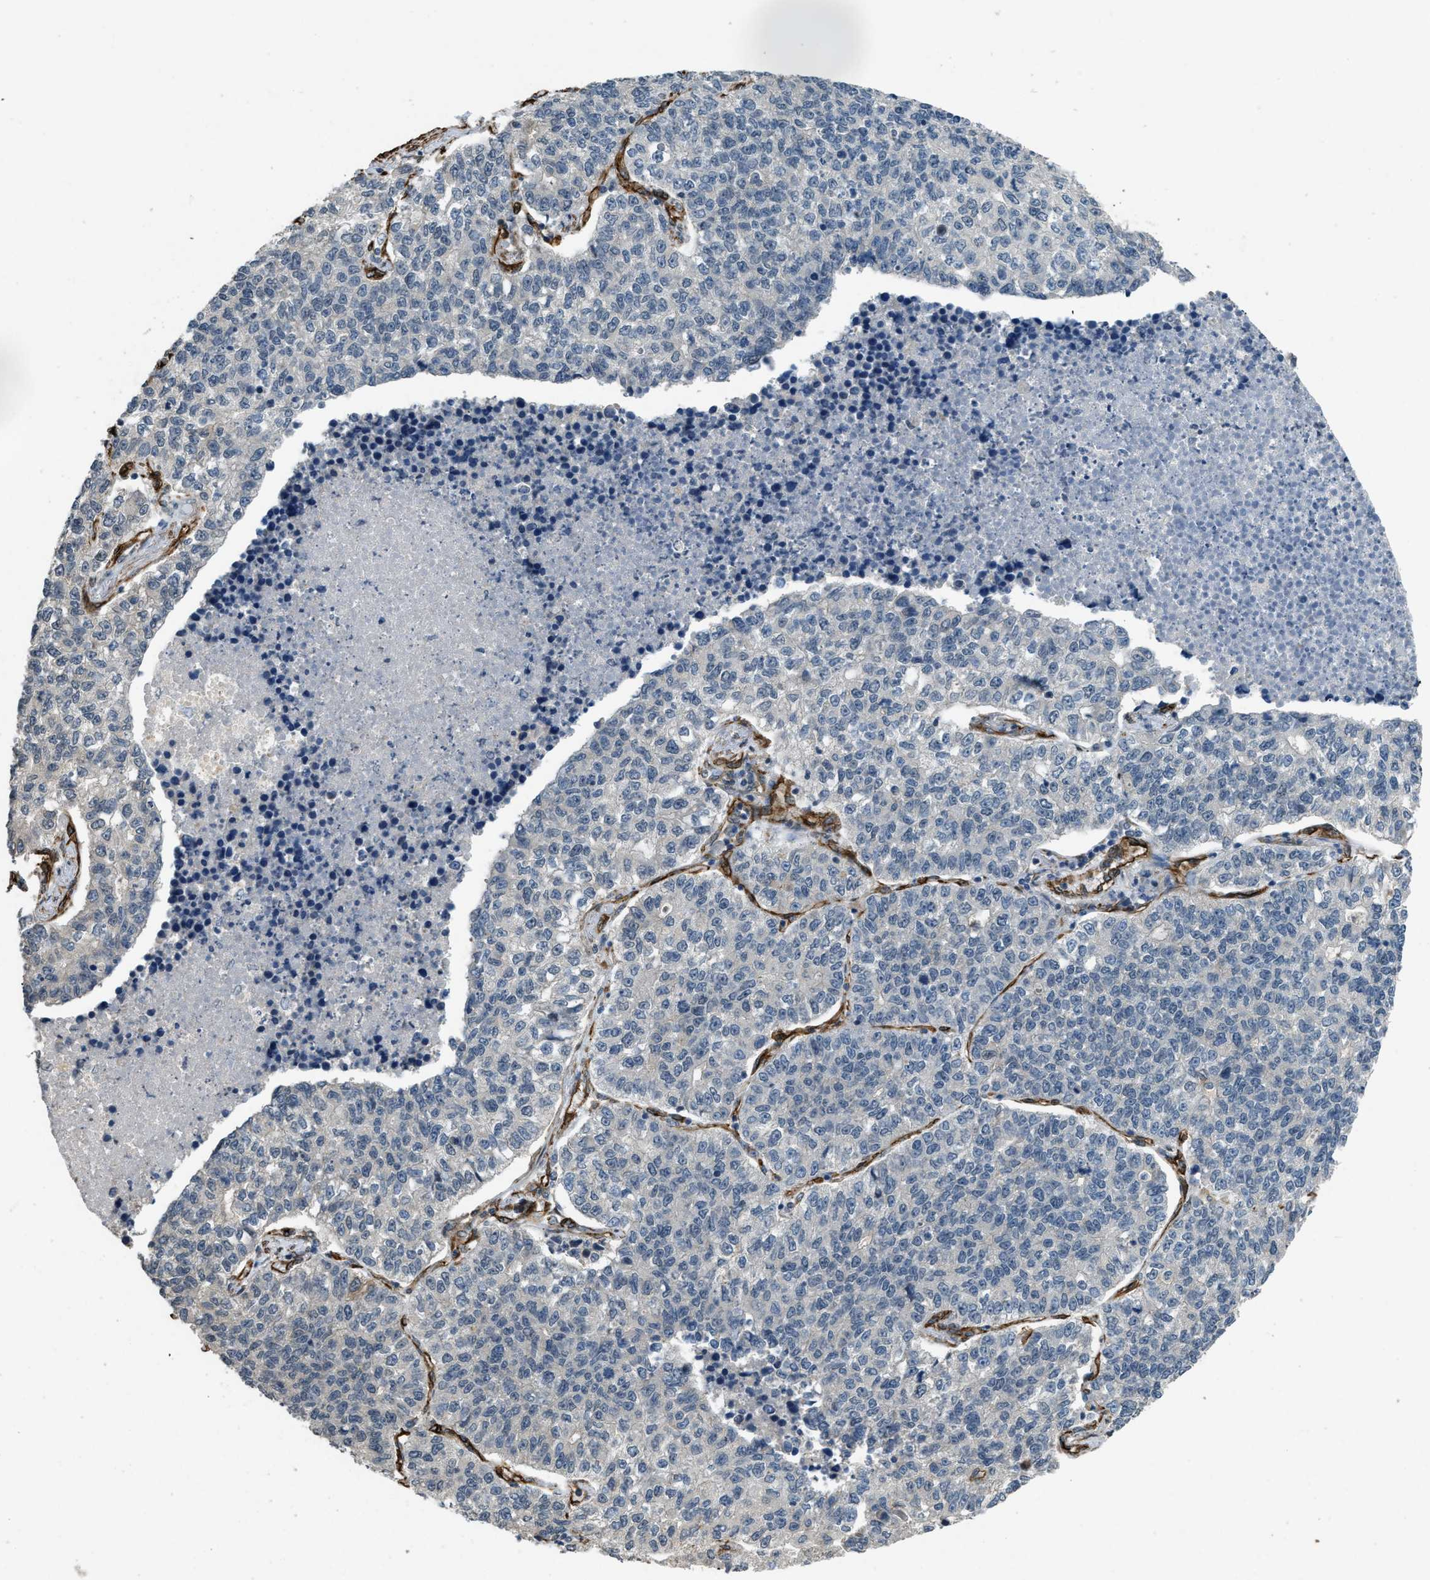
{"staining": {"intensity": "negative", "quantity": "none", "location": "none"}, "tissue": "lung cancer", "cell_type": "Tumor cells", "image_type": "cancer", "snomed": [{"axis": "morphology", "description": "Adenocarcinoma, NOS"}, {"axis": "topography", "description": "Lung"}], "caption": "This image is of adenocarcinoma (lung) stained with immunohistochemistry to label a protein in brown with the nuclei are counter-stained blue. There is no staining in tumor cells. The staining is performed using DAB (3,3'-diaminobenzidine) brown chromogen with nuclei counter-stained in using hematoxylin.", "gene": "NMB", "patient": {"sex": "male", "age": 49}}